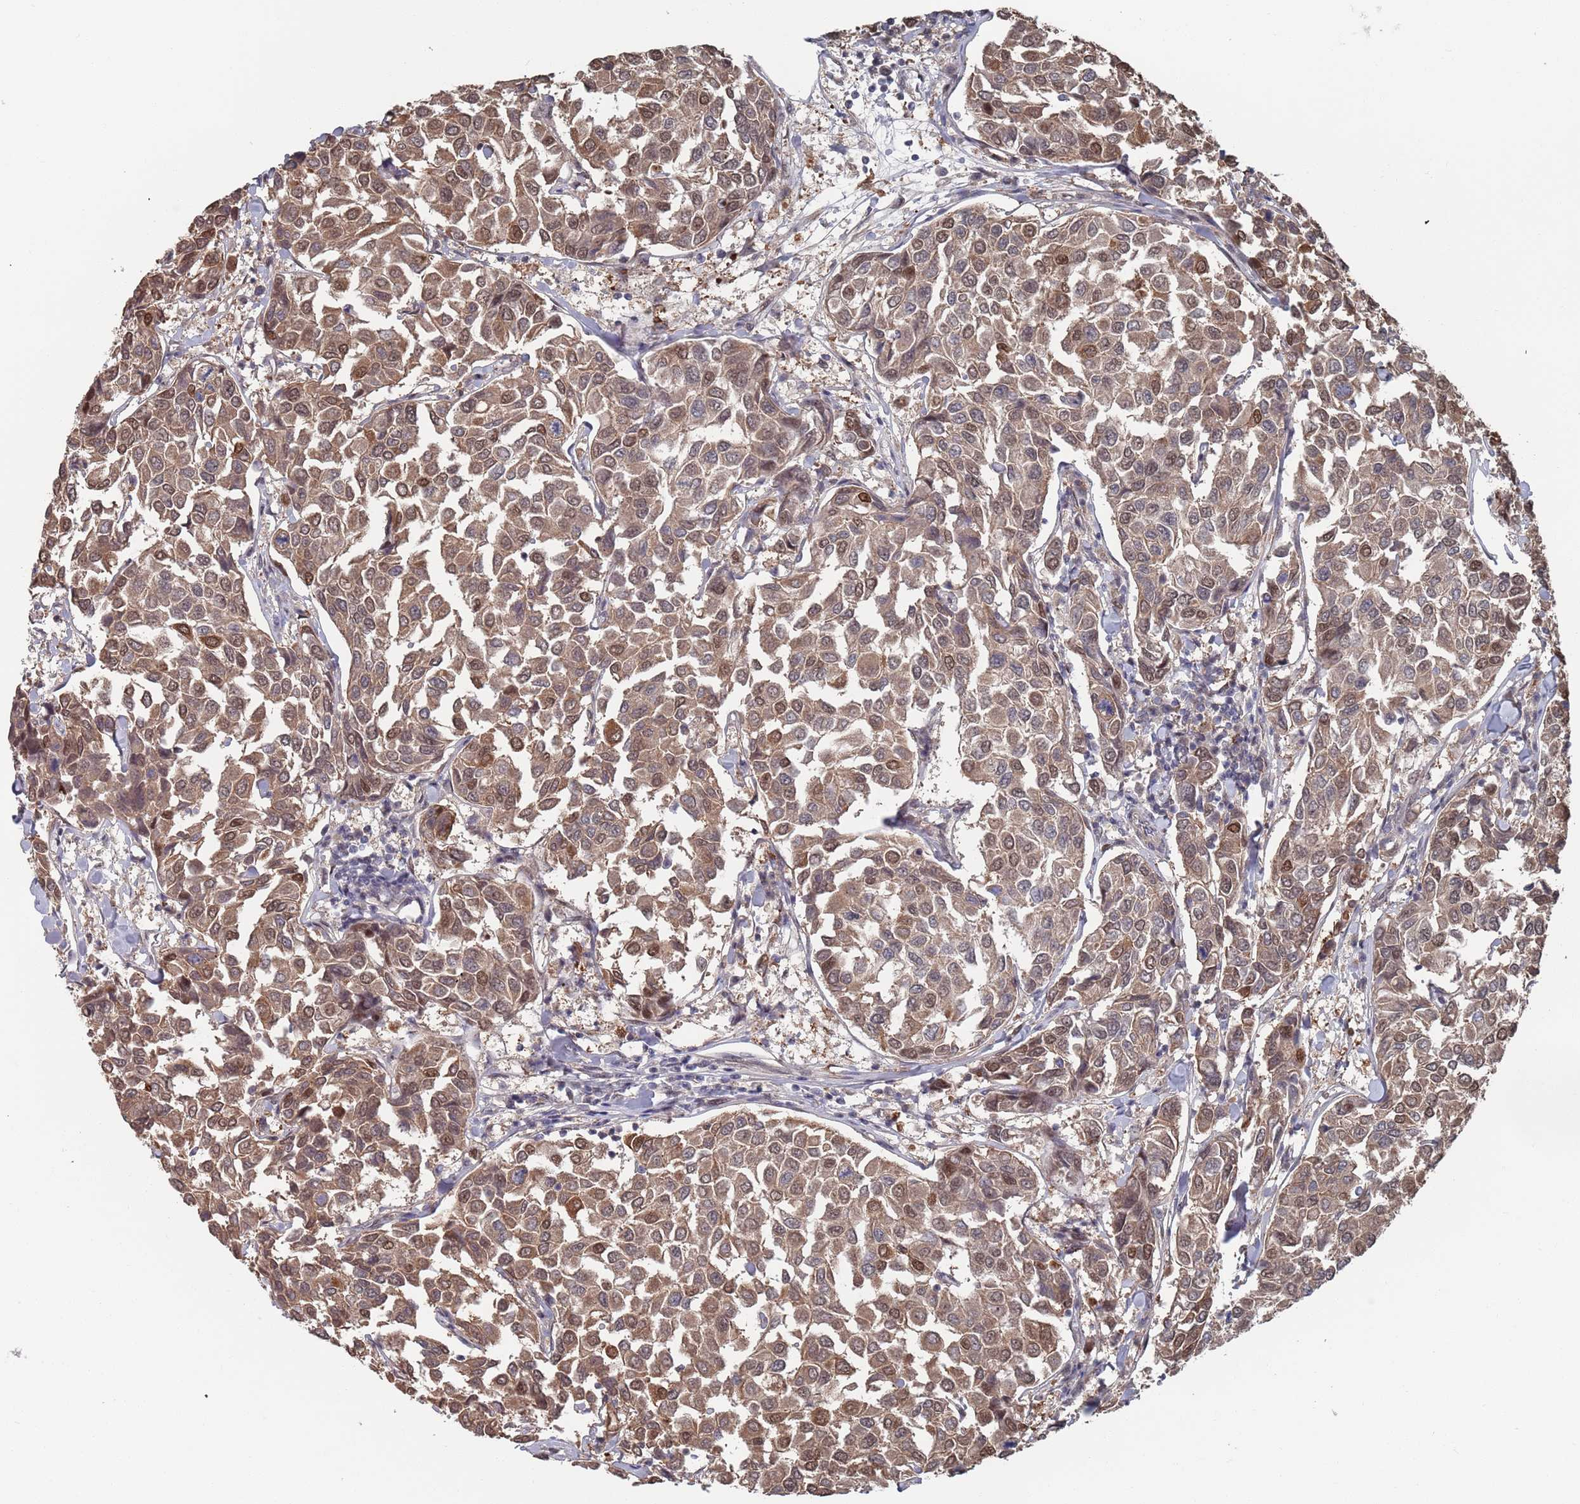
{"staining": {"intensity": "moderate", "quantity": ">75%", "location": "cytoplasmic/membranous,nuclear"}, "tissue": "breast cancer", "cell_type": "Tumor cells", "image_type": "cancer", "snomed": [{"axis": "morphology", "description": "Duct carcinoma"}, {"axis": "topography", "description": "Breast"}], "caption": "DAB (3,3'-diaminobenzidine) immunohistochemical staining of breast cancer demonstrates moderate cytoplasmic/membranous and nuclear protein positivity in about >75% of tumor cells. The protein is stained brown, and the nuclei are stained in blue (DAB IHC with brightfield microscopy, high magnification).", "gene": "DGKD", "patient": {"sex": "female", "age": 55}}